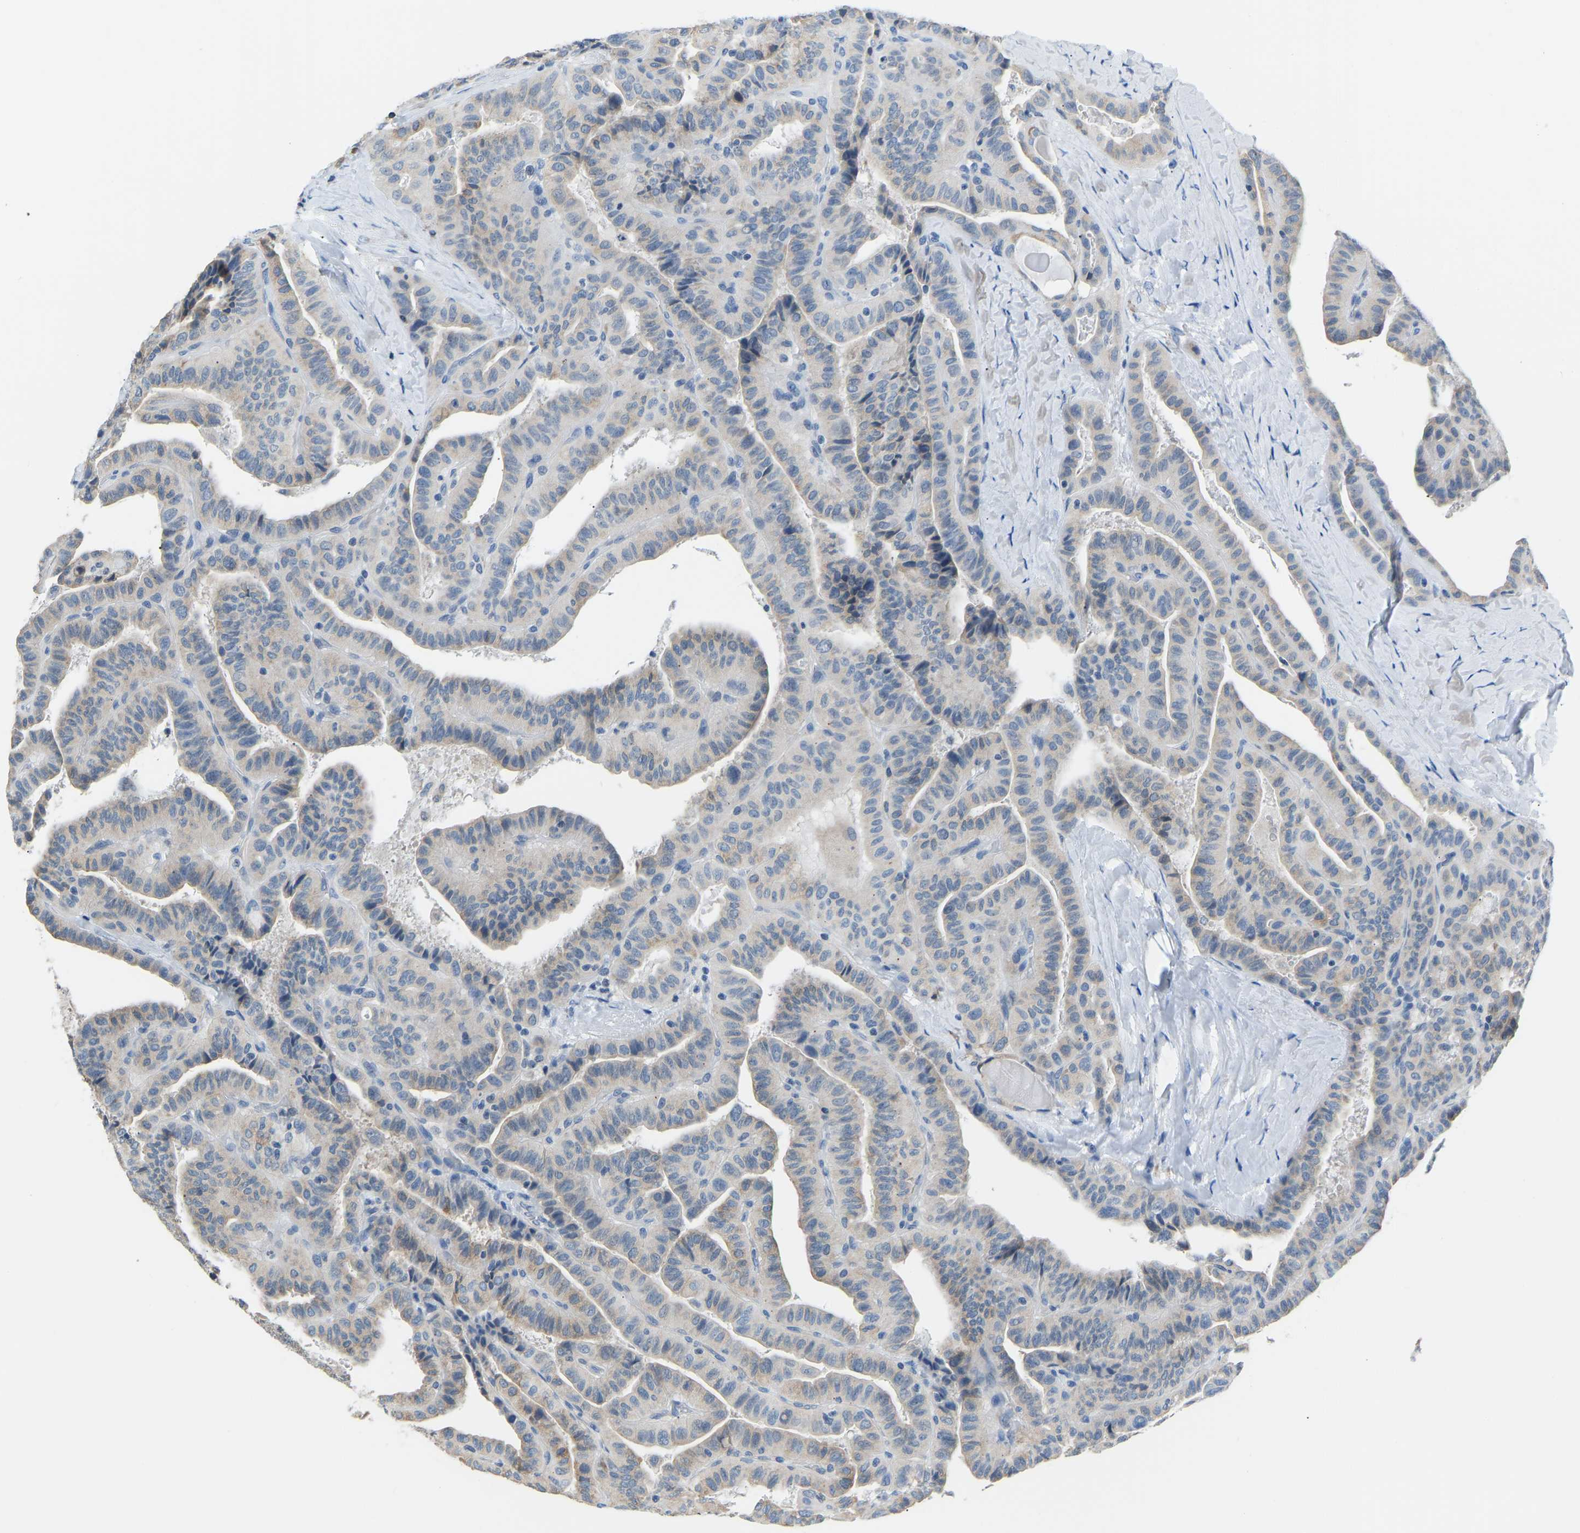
{"staining": {"intensity": "weak", "quantity": "<25%", "location": "cytoplasmic/membranous"}, "tissue": "thyroid cancer", "cell_type": "Tumor cells", "image_type": "cancer", "snomed": [{"axis": "morphology", "description": "Papillary adenocarcinoma, NOS"}, {"axis": "topography", "description": "Thyroid gland"}], "caption": "A histopathology image of thyroid cancer (papillary adenocarcinoma) stained for a protein exhibits no brown staining in tumor cells.", "gene": "VRK1", "patient": {"sex": "male", "age": 77}}